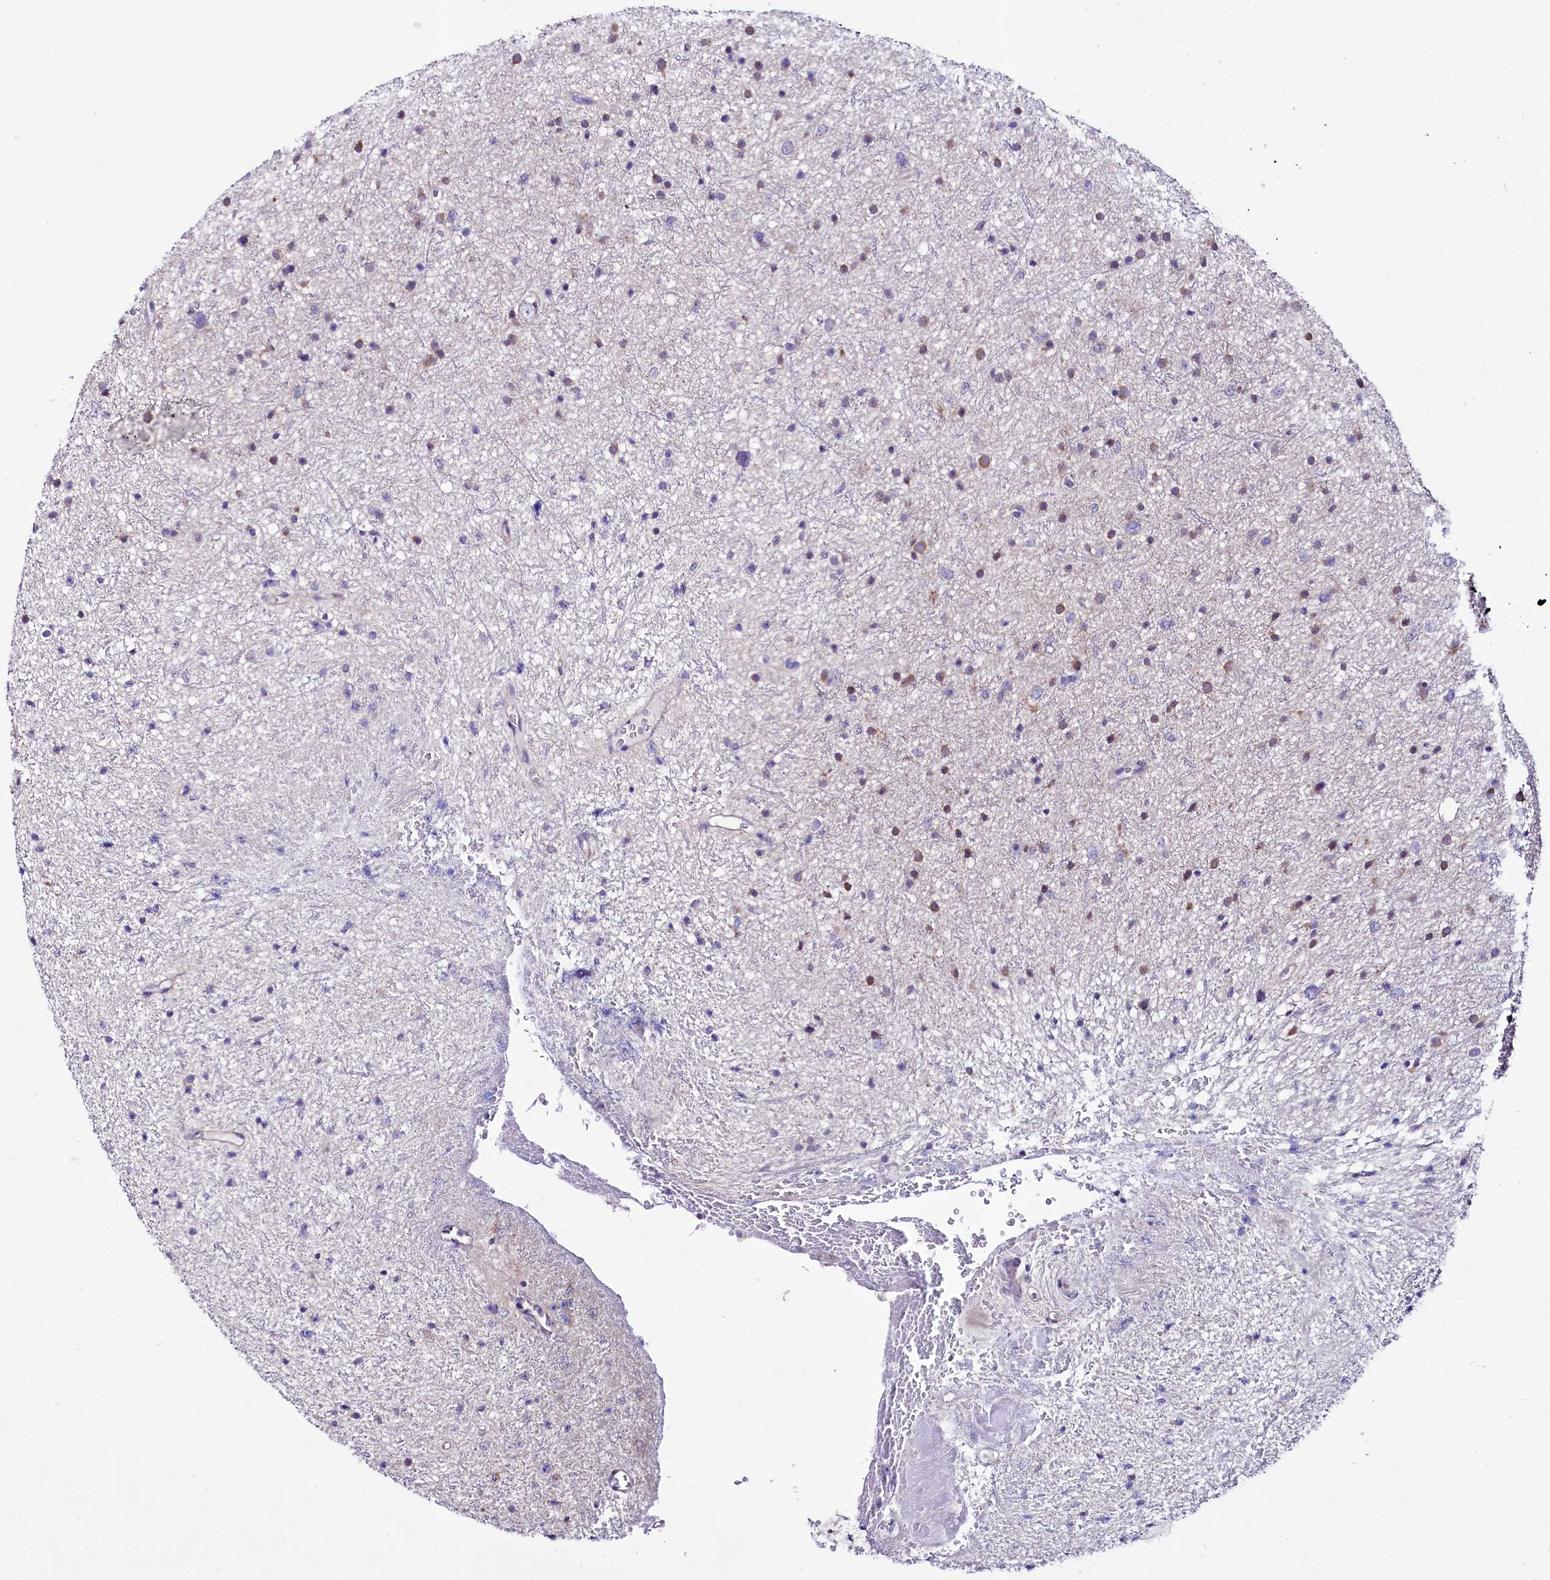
{"staining": {"intensity": "moderate", "quantity": "<25%", "location": "cytoplasmic/membranous"}, "tissue": "glioma", "cell_type": "Tumor cells", "image_type": "cancer", "snomed": [{"axis": "morphology", "description": "Glioma, malignant, Low grade"}, {"axis": "topography", "description": "Cerebral cortex"}], "caption": "Protein staining by IHC displays moderate cytoplasmic/membranous expression in about <25% of tumor cells in glioma.", "gene": "ABHD5", "patient": {"sex": "female", "age": 39}}